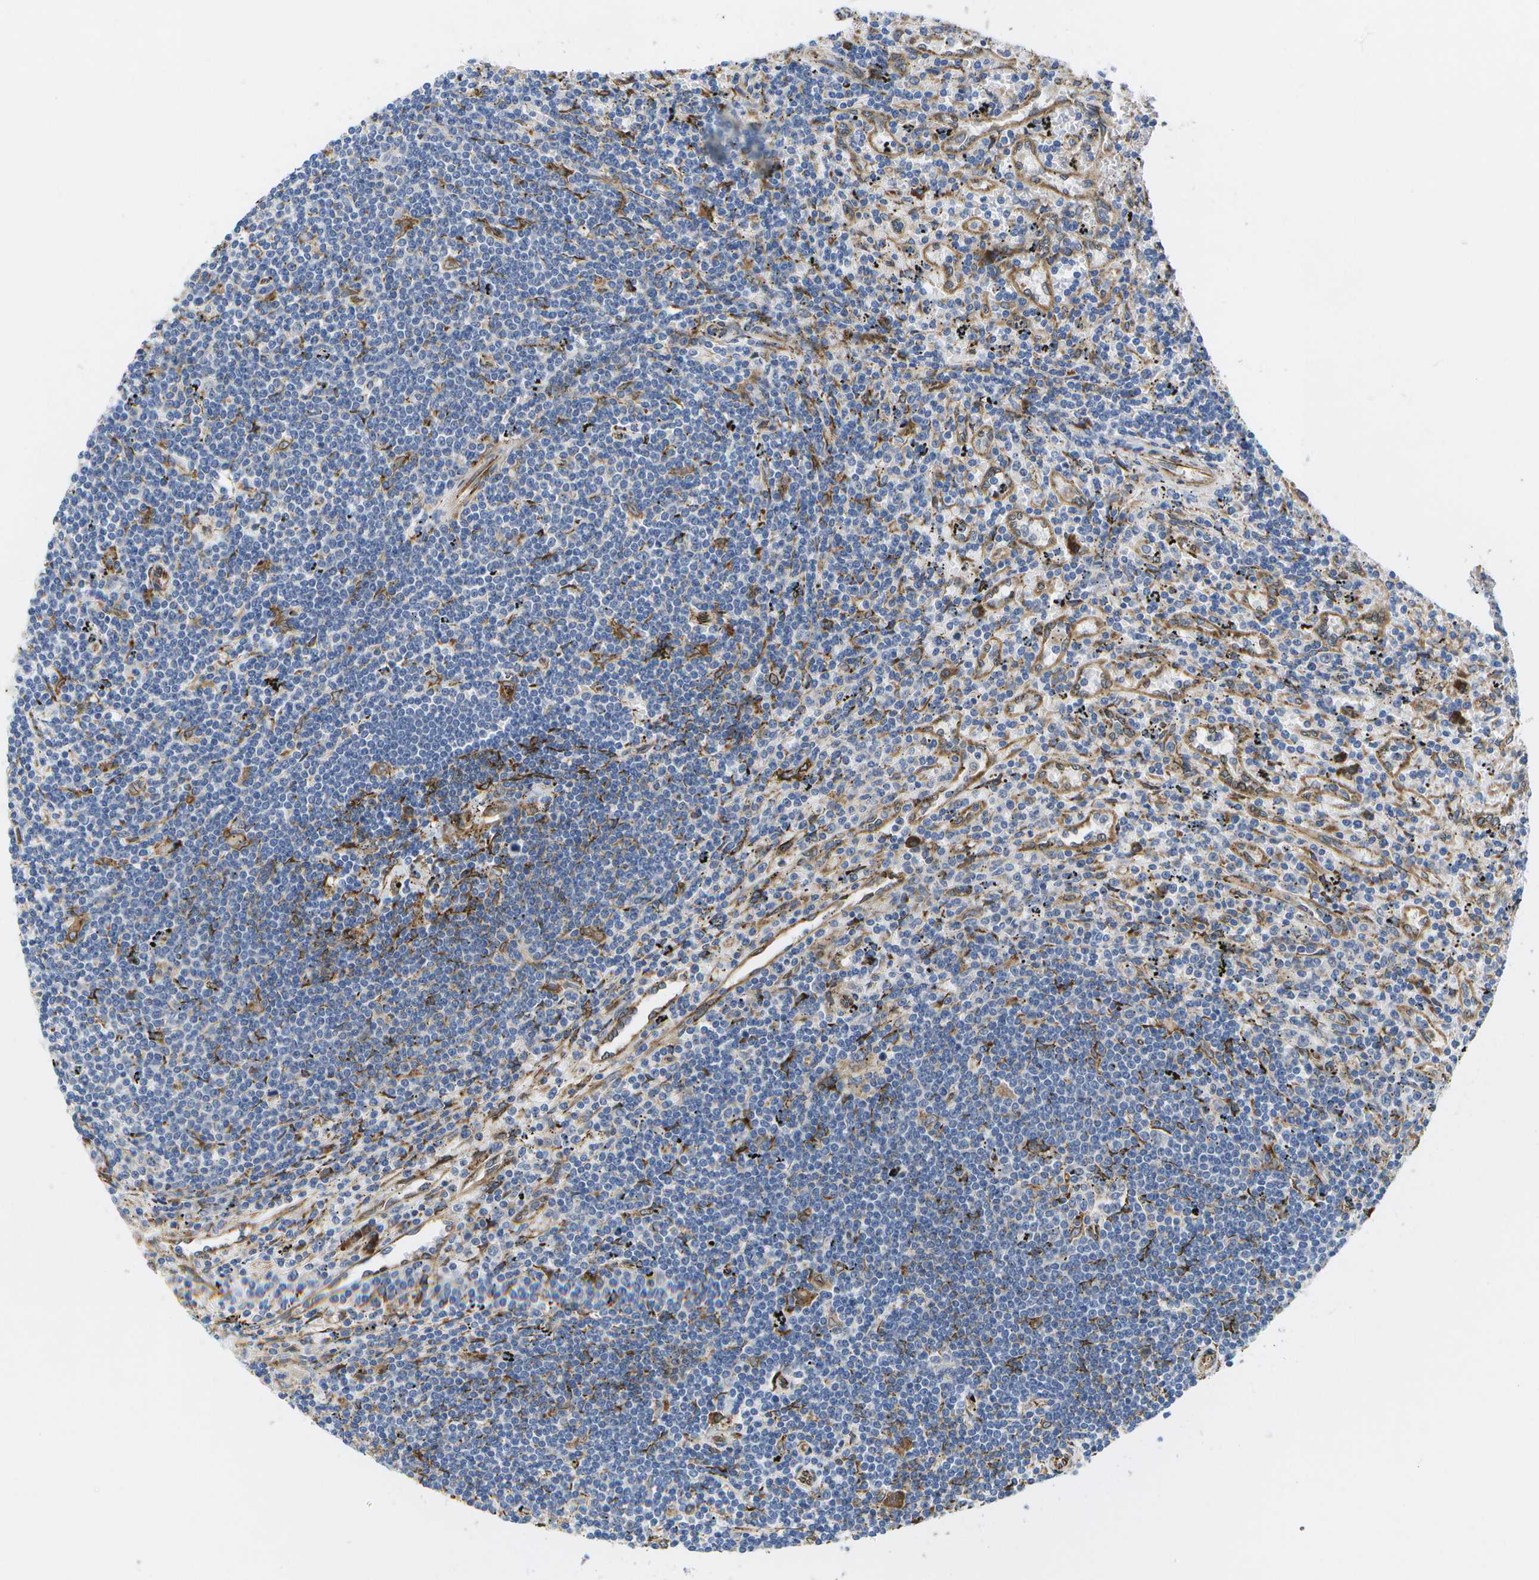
{"staining": {"intensity": "moderate", "quantity": "<25%", "location": "cytoplasmic/membranous"}, "tissue": "lymphoma", "cell_type": "Tumor cells", "image_type": "cancer", "snomed": [{"axis": "morphology", "description": "Malignant lymphoma, non-Hodgkin's type, Low grade"}, {"axis": "topography", "description": "Spleen"}], "caption": "Moderate cytoplasmic/membranous positivity is seen in approximately <25% of tumor cells in low-grade malignant lymphoma, non-Hodgkin's type.", "gene": "ZDHHC17", "patient": {"sex": "male", "age": 76}}